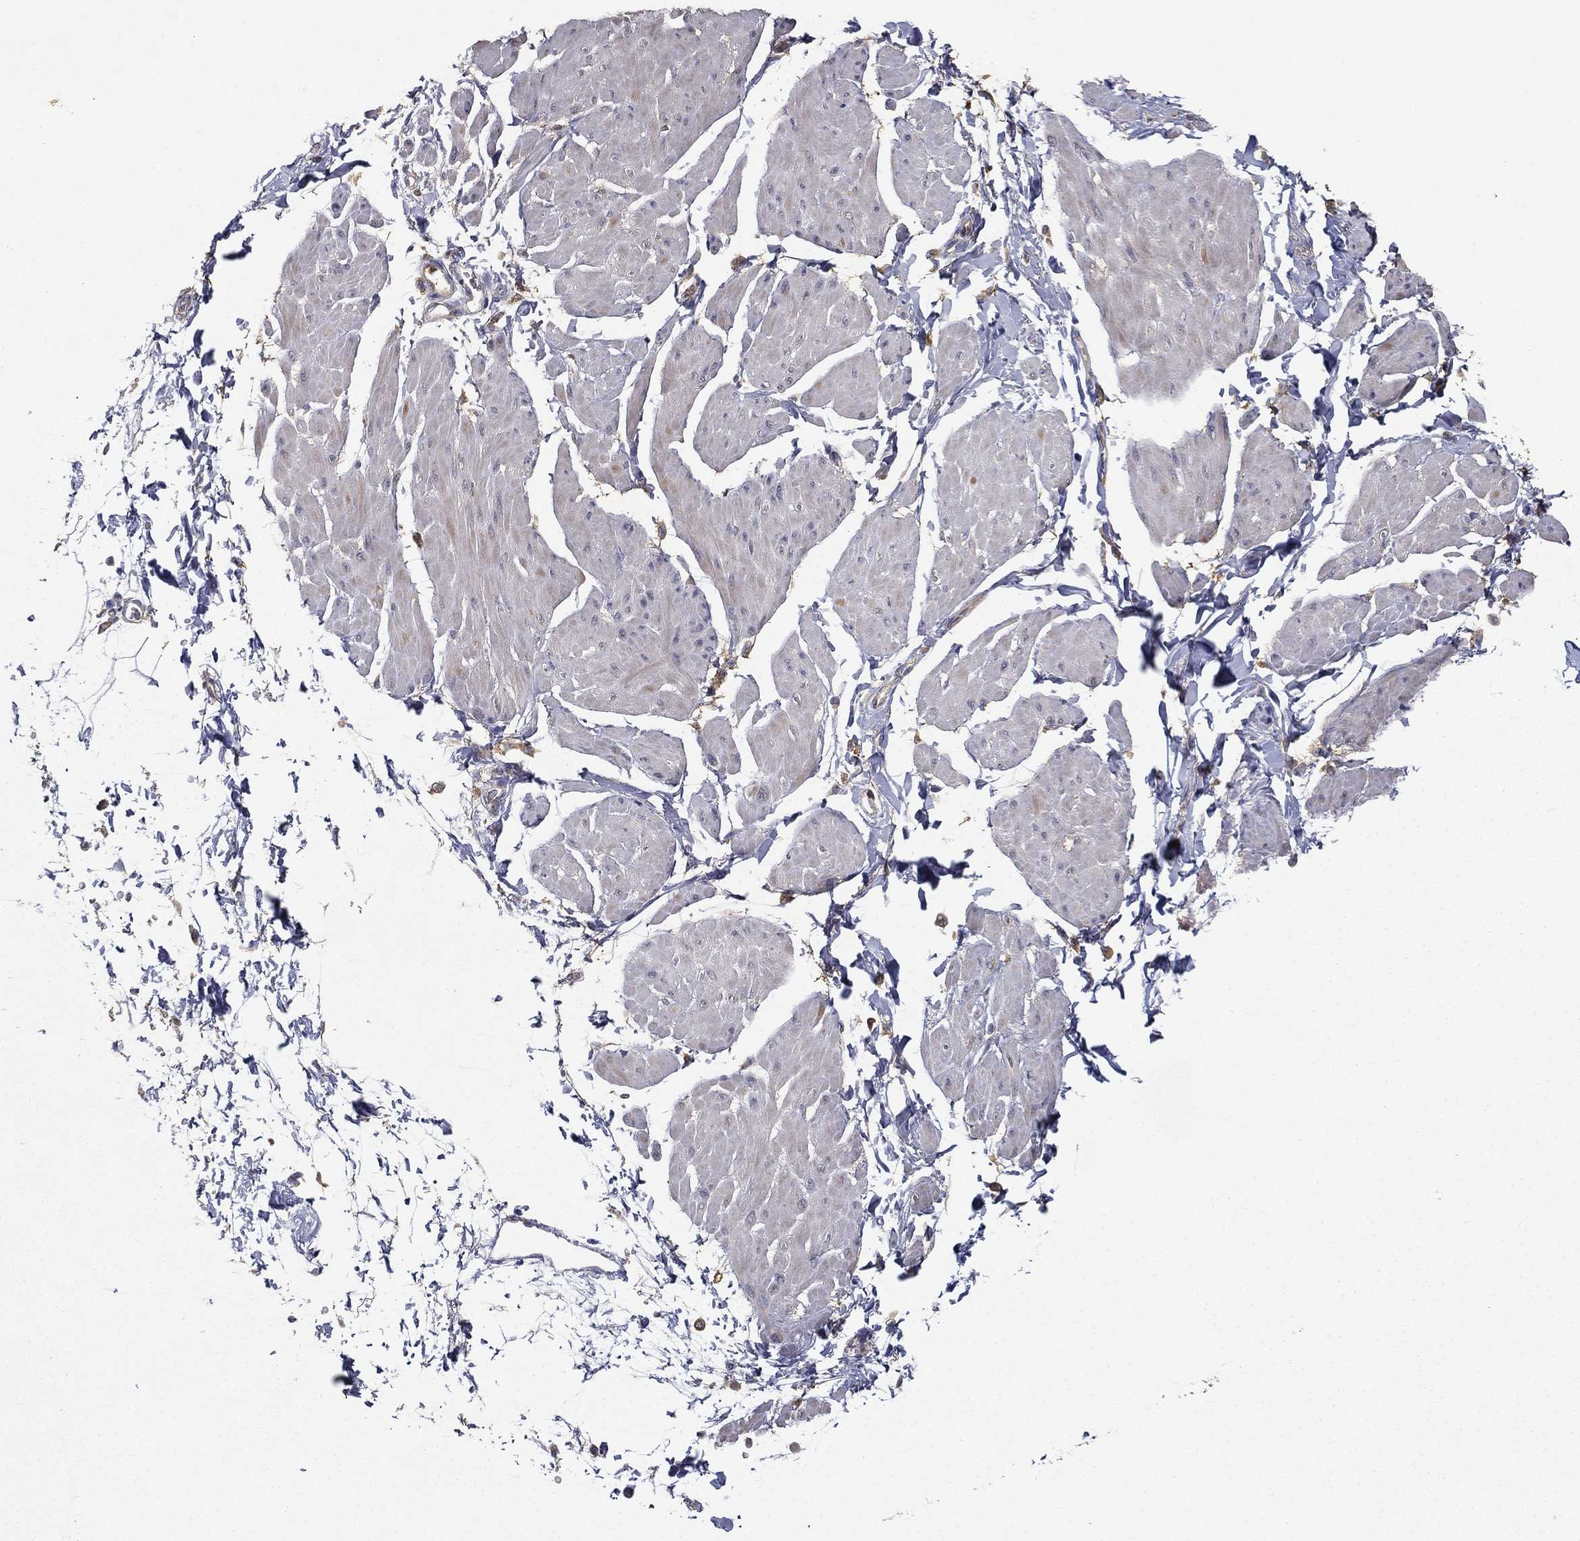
{"staining": {"intensity": "negative", "quantity": "none", "location": "none"}, "tissue": "smooth muscle", "cell_type": "Smooth muscle cells", "image_type": "normal", "snomed": [{"axis": "morphology", "description": "Normal tissue, NOS"}, {"axis": "topography", "description": "Adipose tissue"}, {"axis": "topography", "description": "Smooth muscle"}, {"axis": "topography", "description": "Peripheral nerve tissue"}], "caption": "Immunohistochemistry (IHC) histopathology image of benign smooth muscle: smooth muscle stained with DAB (3,3'-diaminobenzidine) exhibits no significant protein expression in smooth muscle cells.", "gene": "MT", "patient": {"sex": "male", "age": 83}}